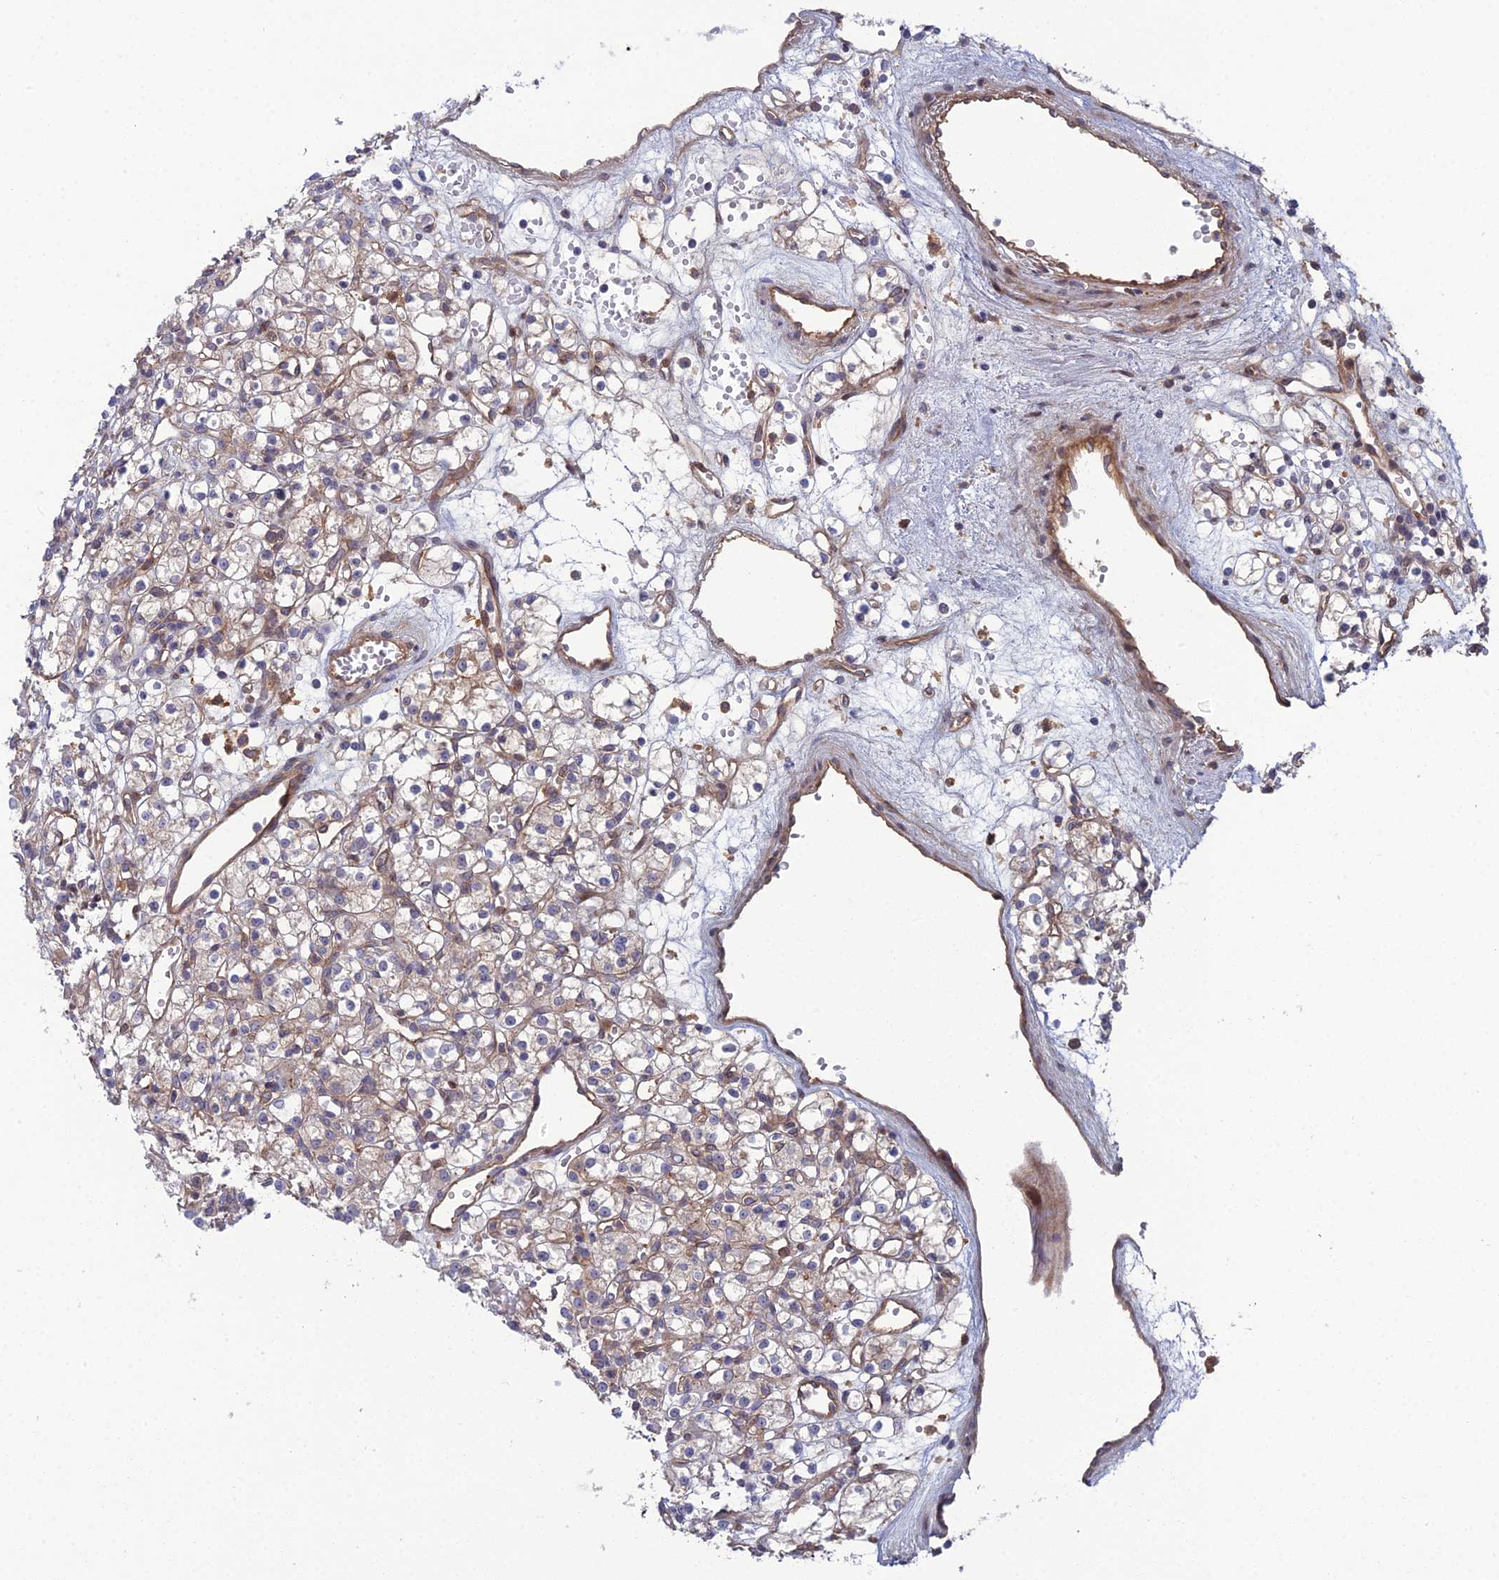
{"staining": {"intensity": "weak", "quantity": "<25%", "location": "cytoplasmic/membranous"}, "tissue": "renal cancer", "cell_type": "Tumor cells", "image_type": "cancer", "snomed": [{"axis": "morphology", "description": "Adenocarcinoma, NOS"}, {"axis": "topography", "description": "Kidney"}], "caption": "This is an immunohistochemistry (IHC) micrograph of human renal cancer. There is no expression in tumor cells.", "gene": "ABHD1", "patient": {"sex": "female", "age": 59}}